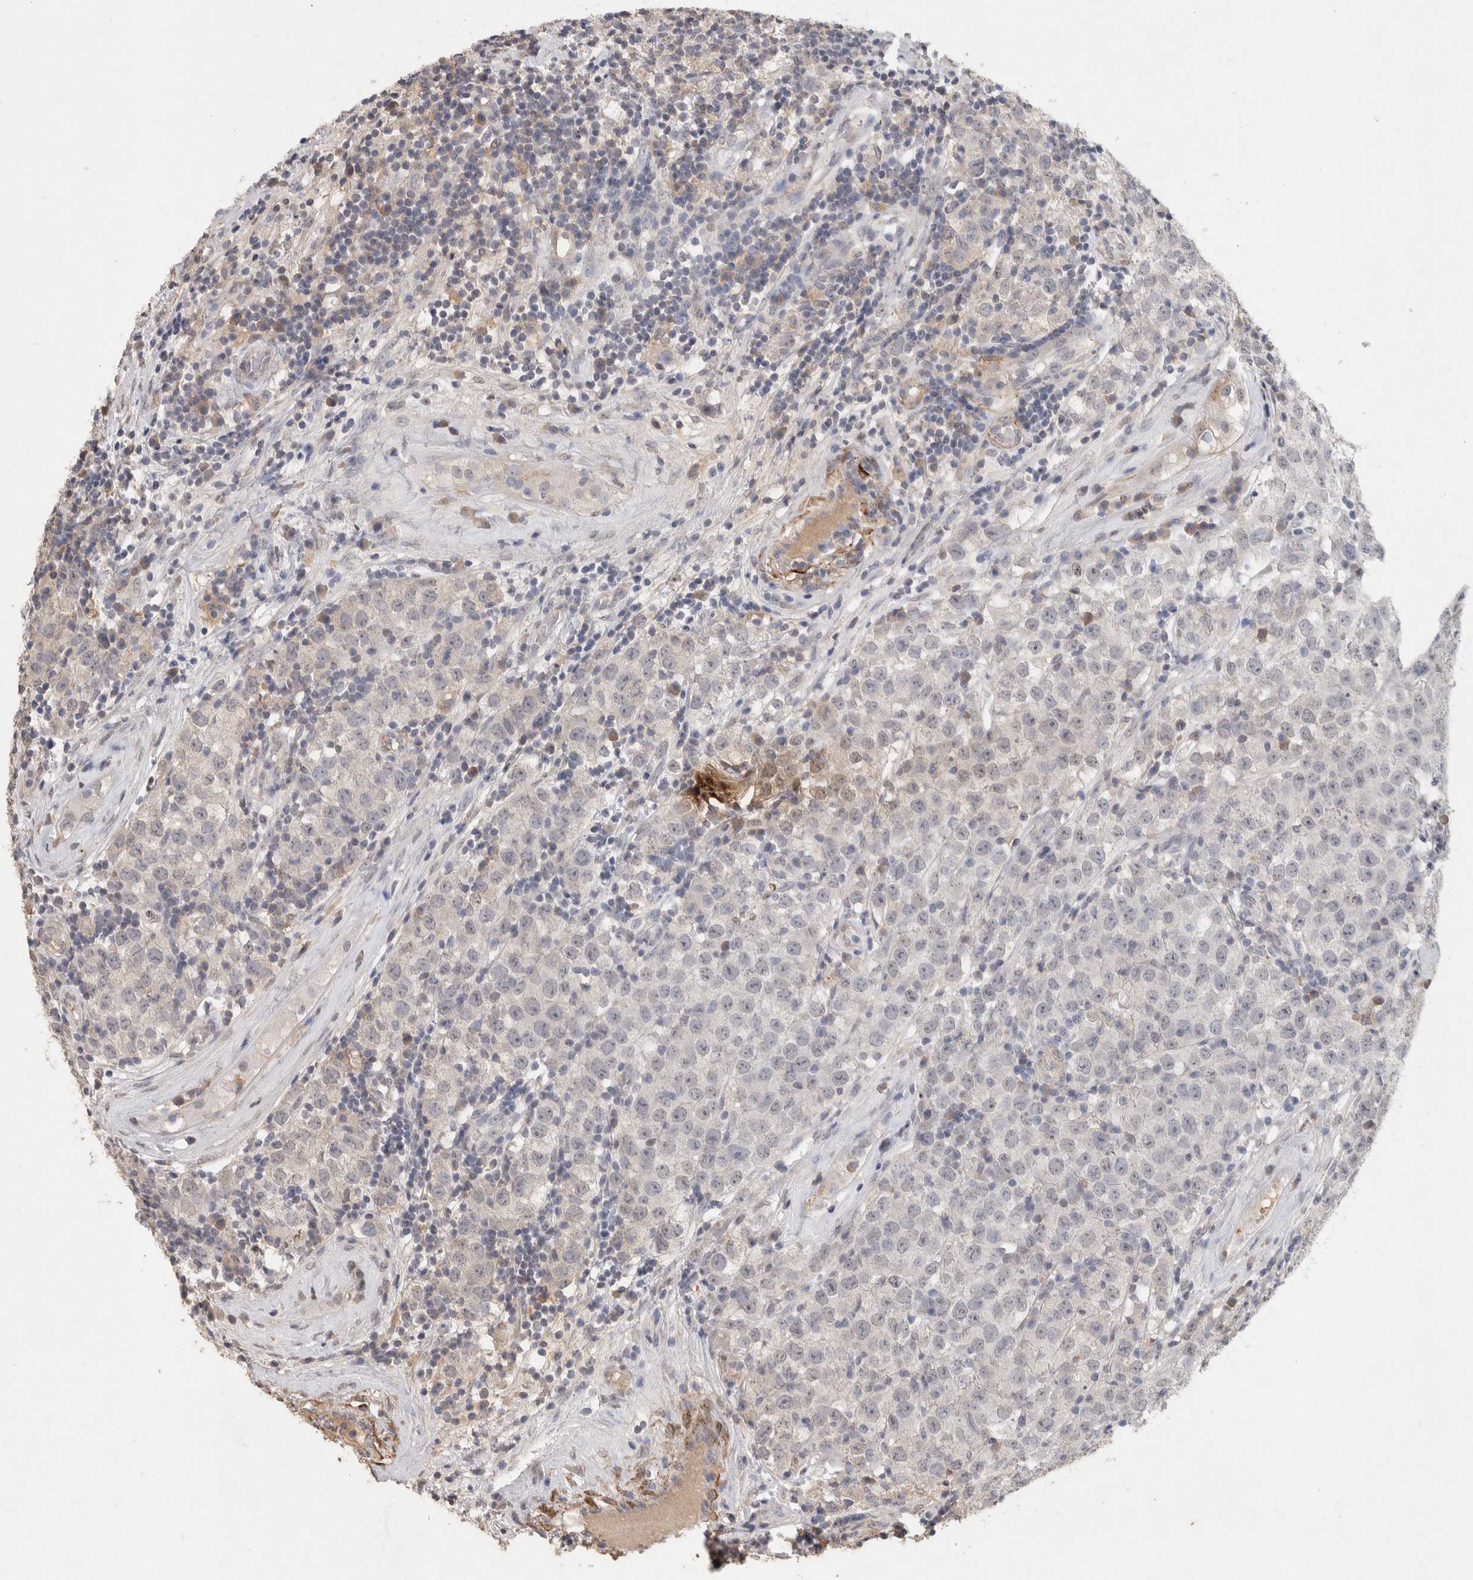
{"staining": {"intensity": "negative", "quantity": "none", "location": "none"}, "tissue": "testis cancer", "cell_type": "Tumor cells", "image_type": "cancer", "snomed": [{"axis": "morphology", "description": "Seminoma, NOS"}, {"axis": "morphology", "description": "Carcinoma, Embryonal, NOS"}, {"axis": "topography", "description": "Testis"}], "caption": "Tumor cells show no significant protein expression in testis cancer.", "gene": "CDH13", "patient": {"sex": "male", "age": 28}}